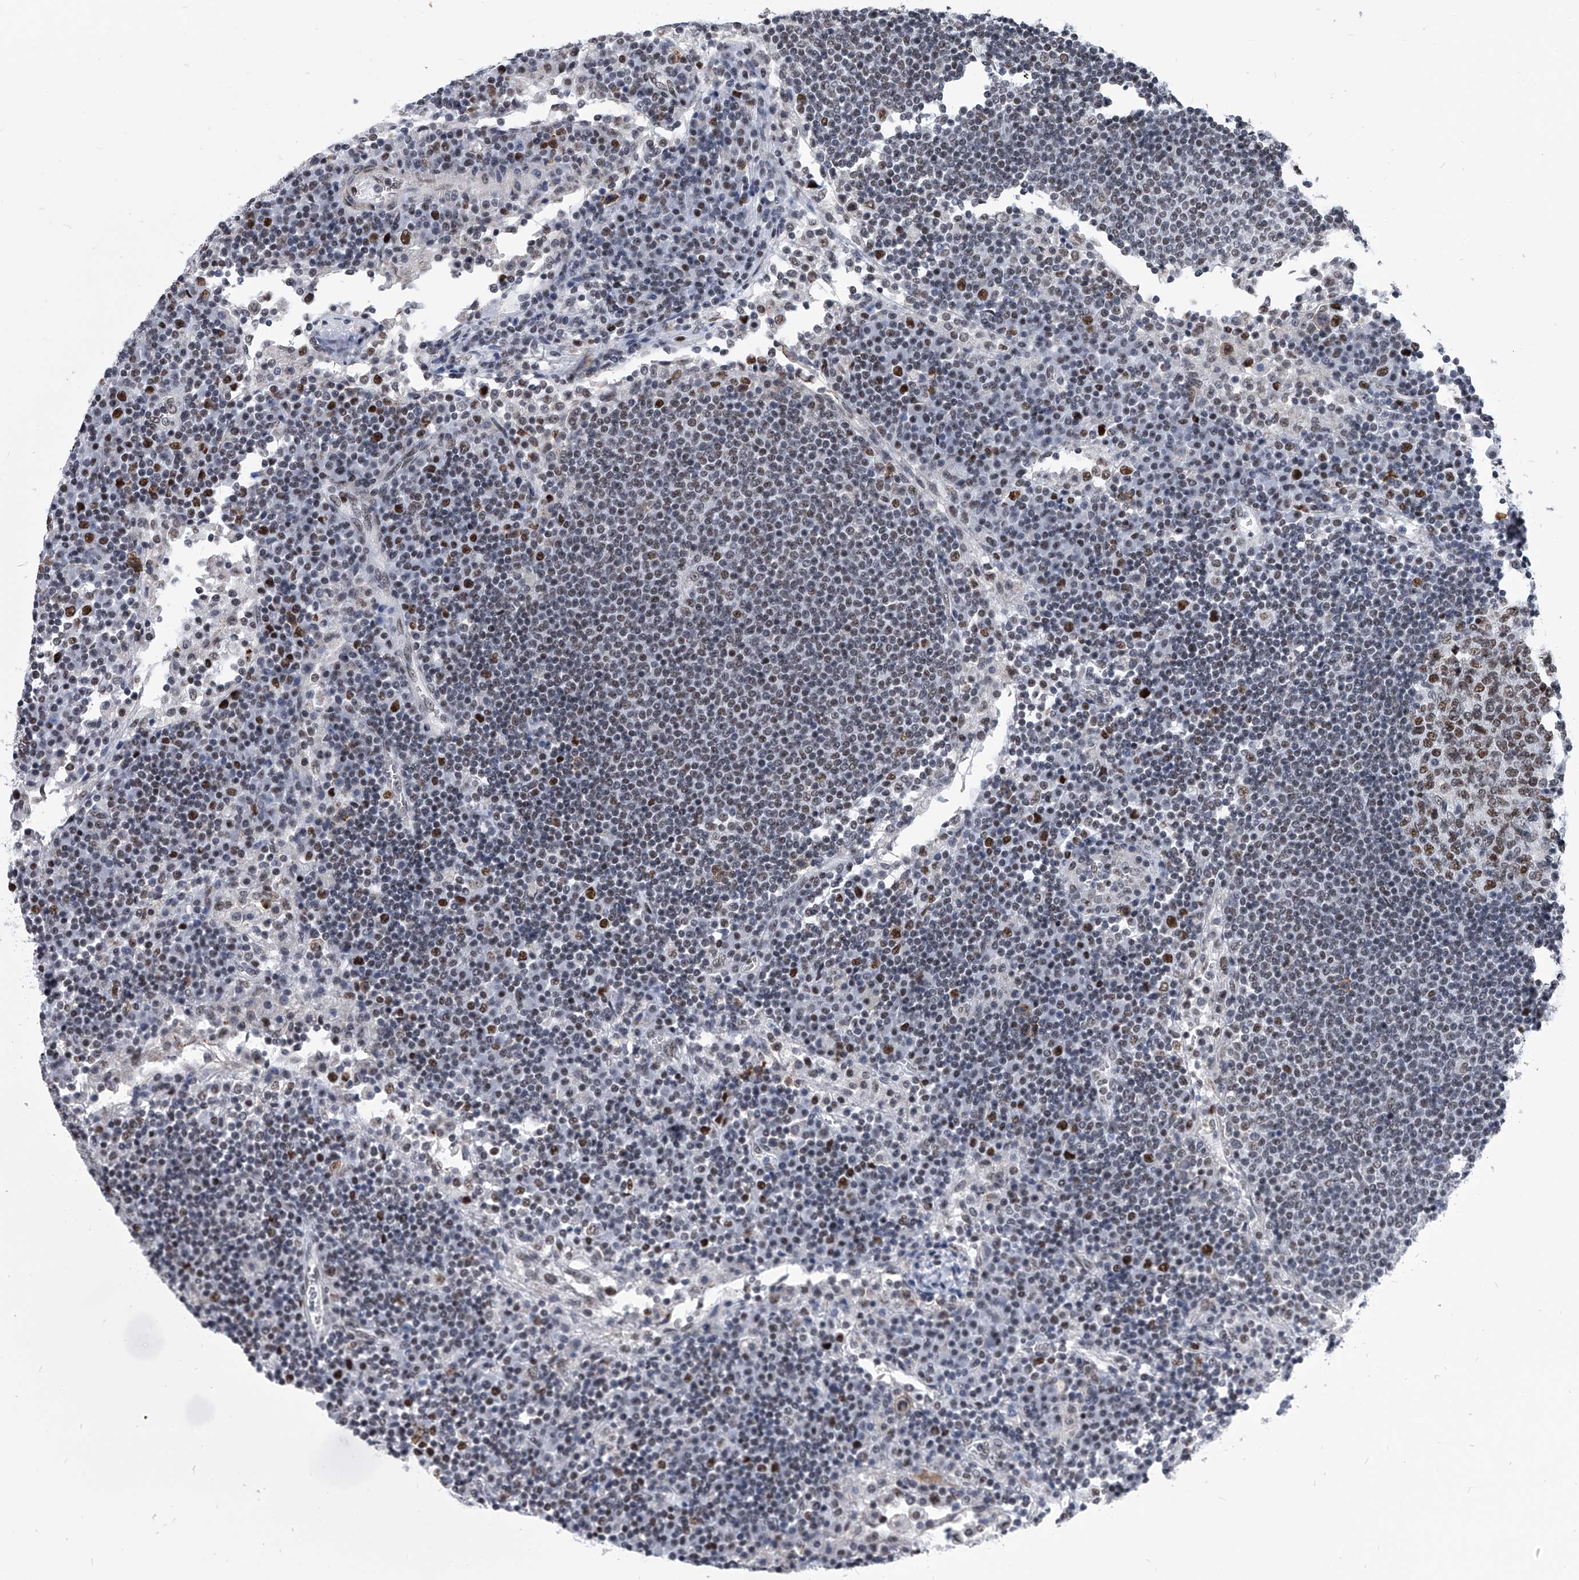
{"staining": {"intensity": "moderate", "quantity": "25%-75%", "location": "nuclear"}, "tissue": "lymph node", "cell_type": "Germinal center cells", "image_type": "normal", "snomed": [{"axis": "morphology", "description": "Normal tissue, NOS"}, {"axis": "topography", "description": "Lymph node"}], "caption": "Moderate nuclear protein positivity is identified in approximately 25%-75% of germinal center cells in lymph node. The staining was performed using DAB to visualize the protein expression in brown, while the nuclei were stained in blue with hematoxylin (Magnification: 20x).", "gene": "SIM2", "patient": {"sex": "female", "age": 53}}